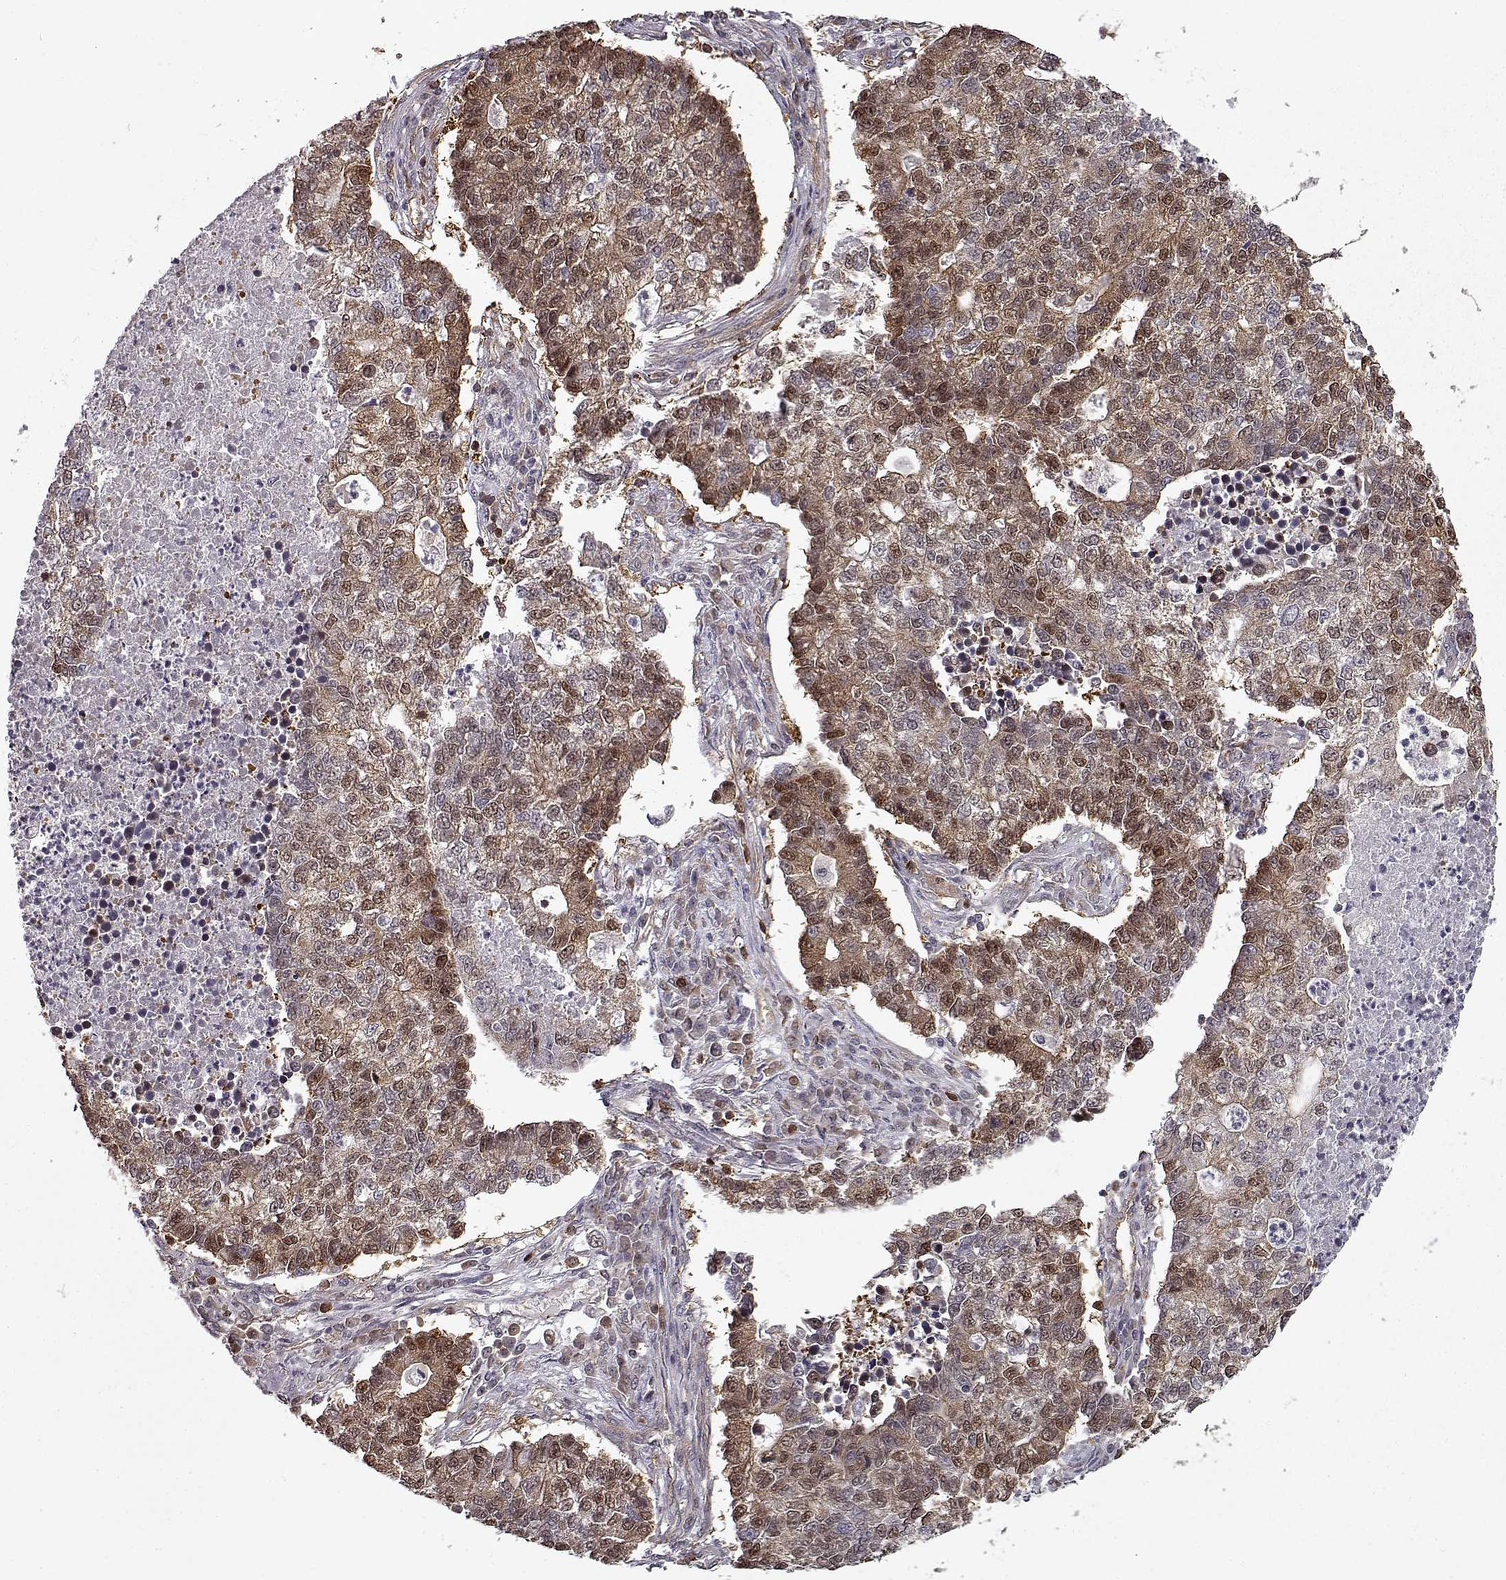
{"staining": {"intensity": "moderate", "quantity": ">75%", "location": "cytoplasmic/membranous"}, "tissue": "lung cancer", "cell_type": "Tumor cells", "image_type": "cancer", "snomed": [{"axis": "morphology", "description": "Adenocarcinoma, NOS"}, {"axis": "topography", "description": "Lung"}], "caption": "This photomicrograph shows IHC staining of lung cancer (adenocarcinoma), with medium moderate cytoplasmic/membranous staining in approximately >75% of tumor cells.", "gene": "RANBP1", "patient": {"sex": "male", "age": 57}}